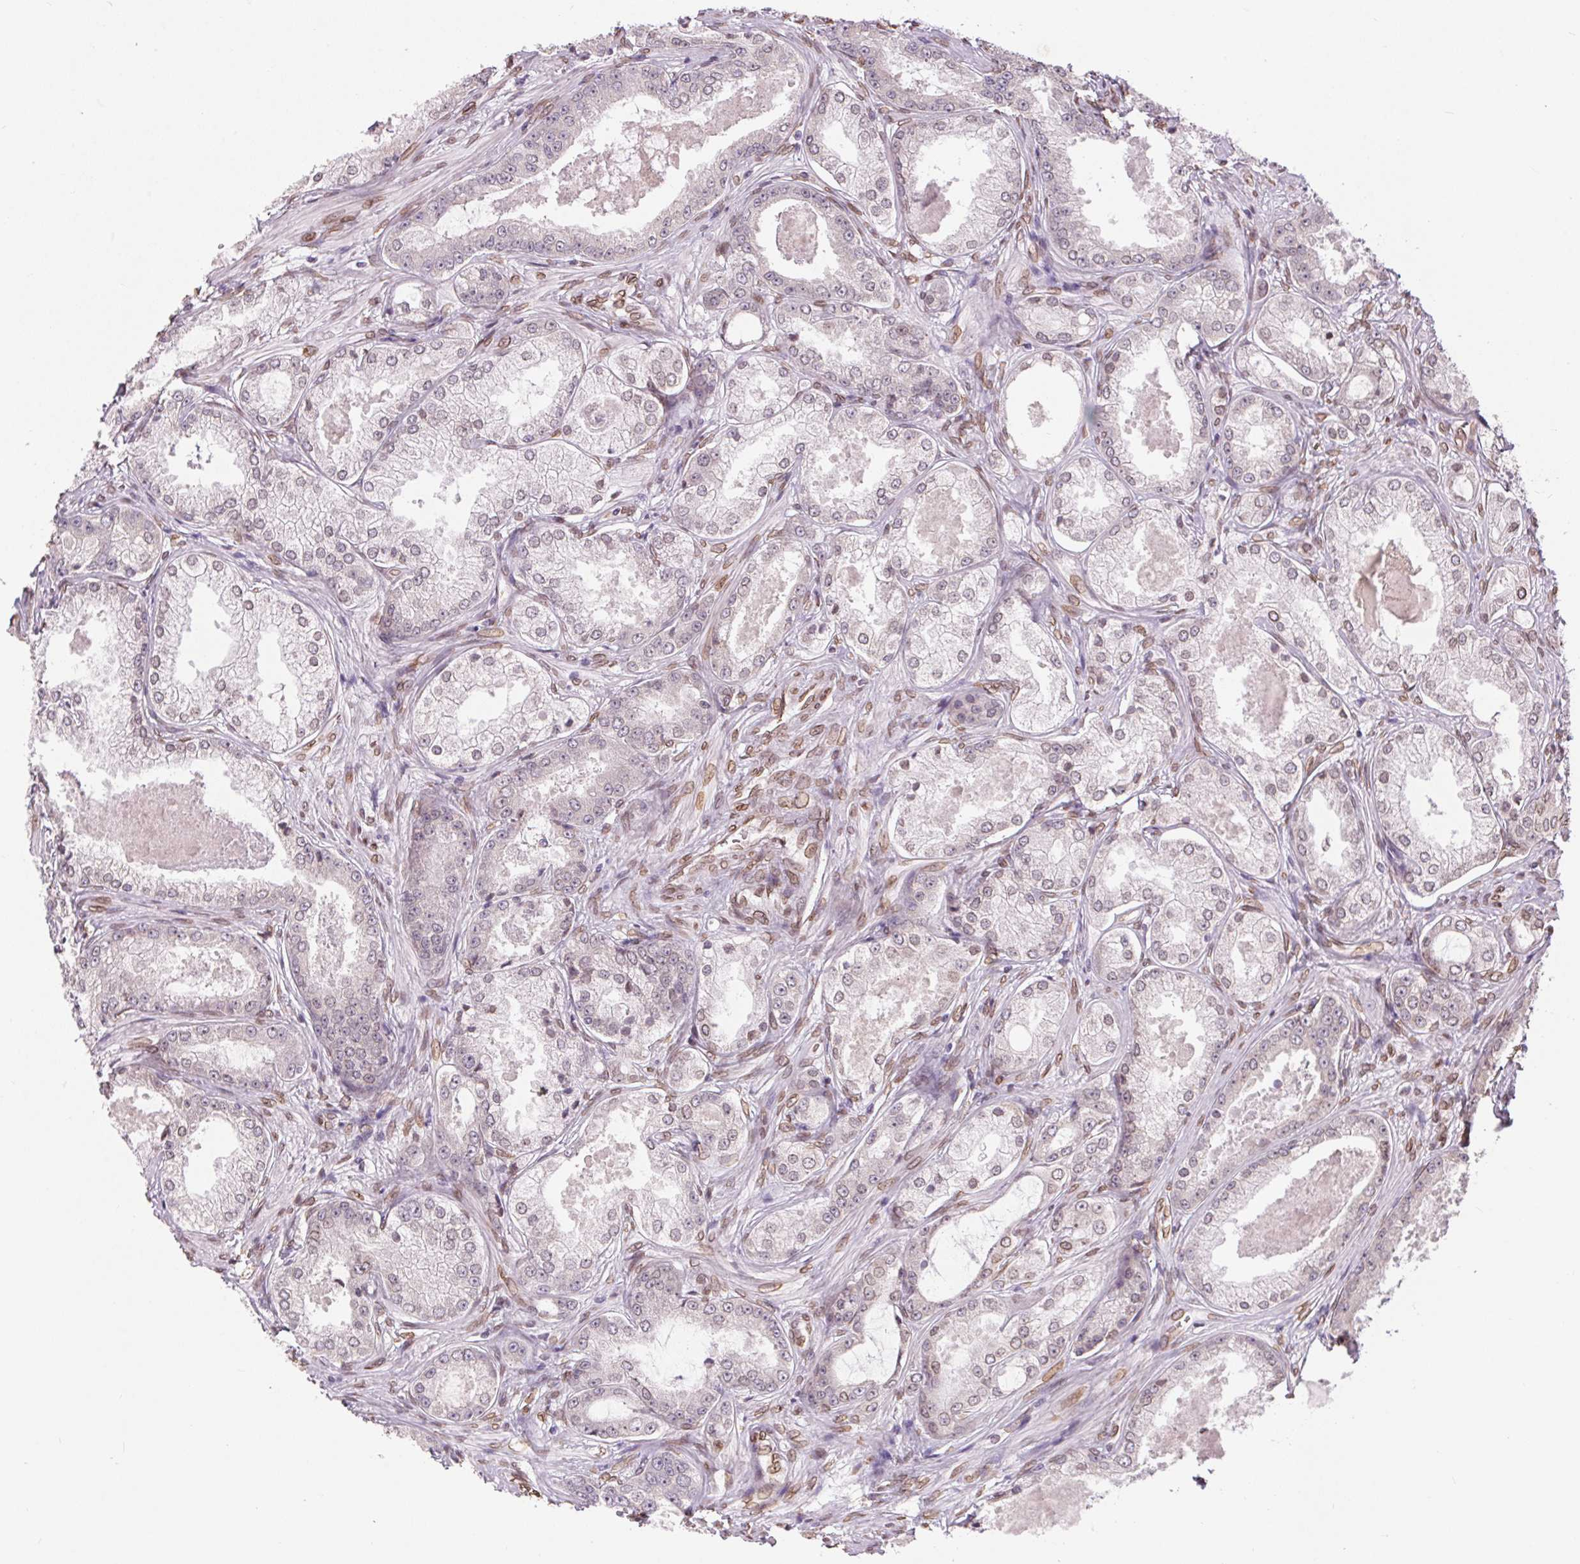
{"staining": {"intensity": "weak", "quantity": "<25%", "location": "nuclear"}, "tissue": "prostate cancer", "cell_type": "Tumor cells", "image_type": "cancer", "snomed": [{"axis": "morphology", "description": "Adenocarcinoma, Low grade"}, {"axis": "topography", "description": "Prostate"}], "caption": "Tumor cells are negative for brown protein staining in prostate cancer (adenocarcinoma (low-grade)). (DAB (3,3'-diaminobenzidine) IHC with hematoxylin counter stain).", "gene": "TMEM175", "patient": {"sex": "male", "age": 68}}